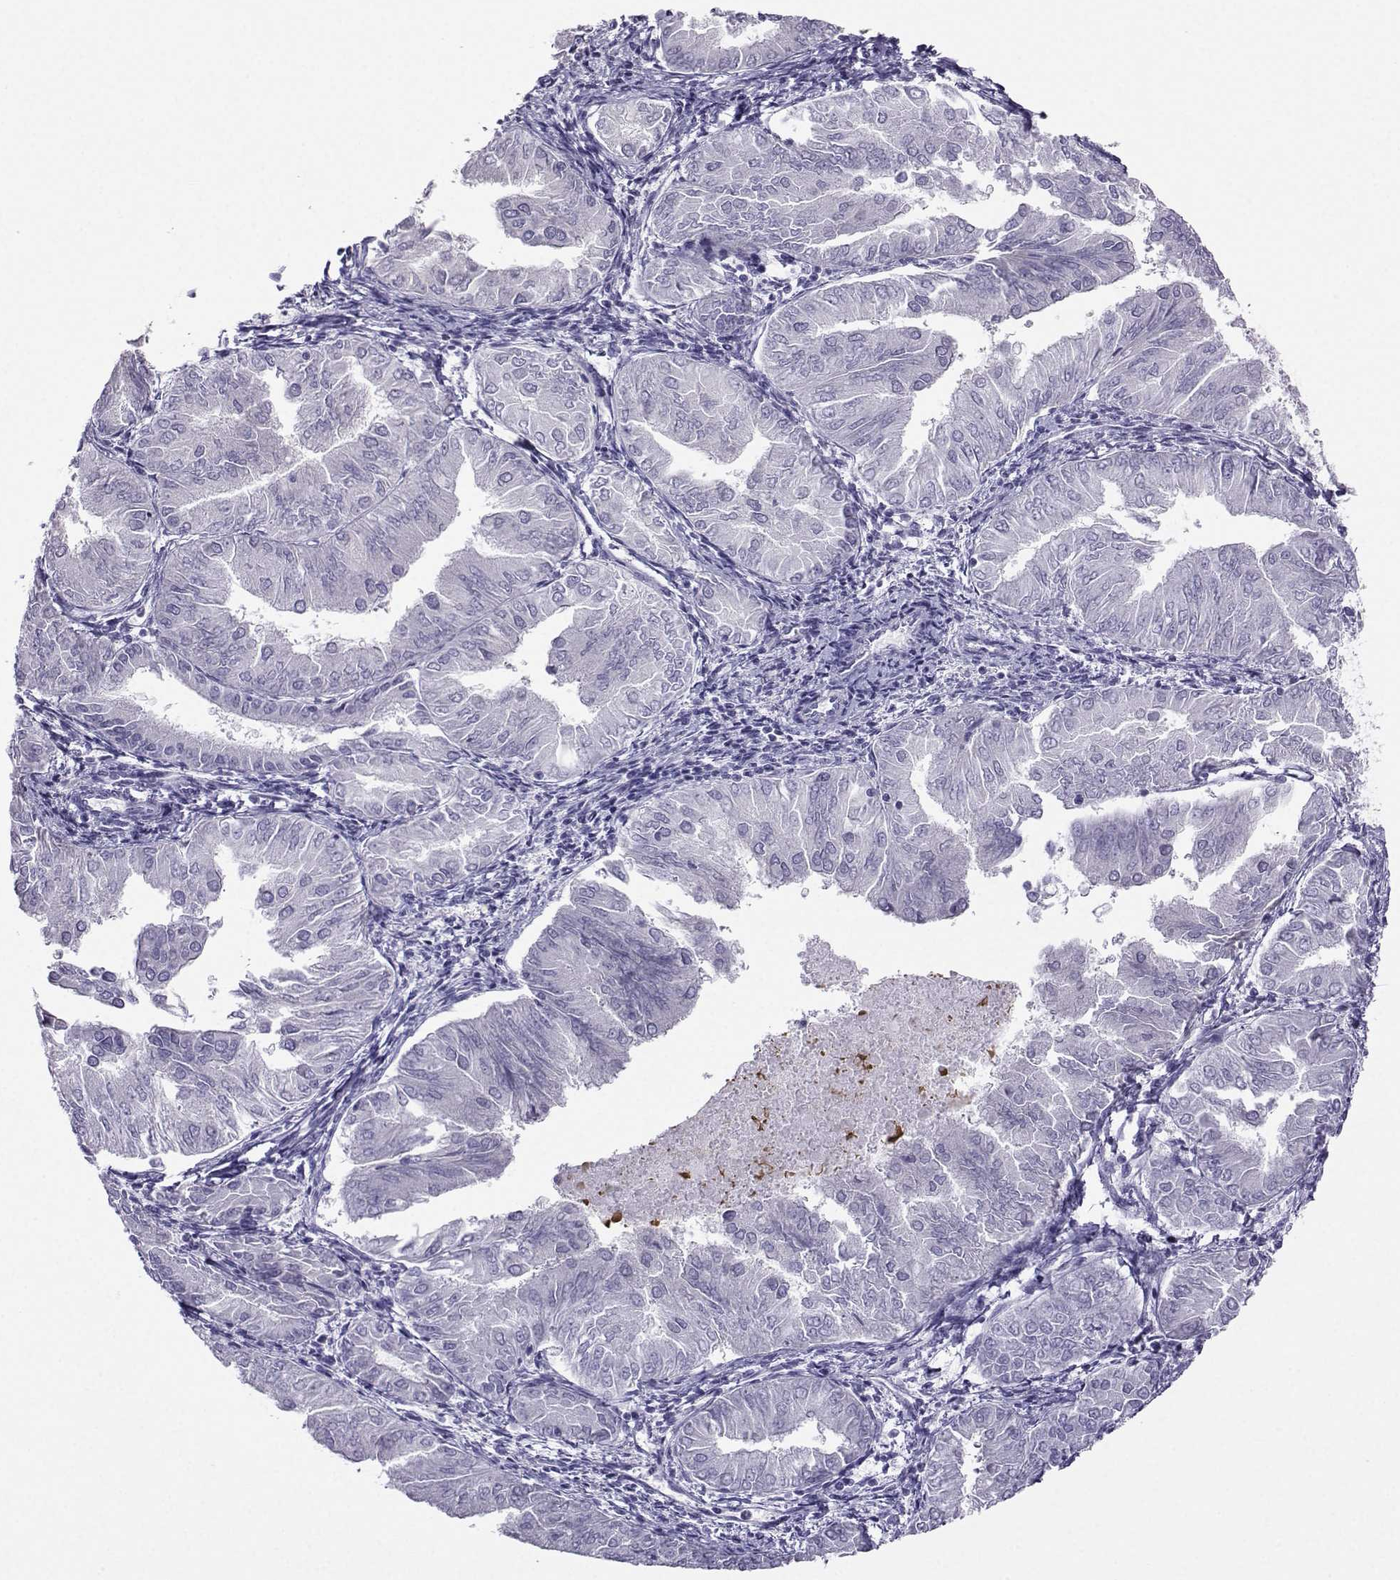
{"staining": {"intensity": "negative", "quantity": "none", "location": "none"}, "tissue": "endometrial cancer", "cell_type": "Tumor cells", "image_type": "cancer", "snomed": [{"axis": "morphology", "description": "Adenocarcinoma, NOS"}, {"axis": "topography", "description": "Endometrium"}], "caption": "This is an immunohistochemistry image of human endometrial adenocarcinoma. There is no positivity in tumor cells.", "gene": "FBXO24", "patient": {"sex": "female", "age": 53}}